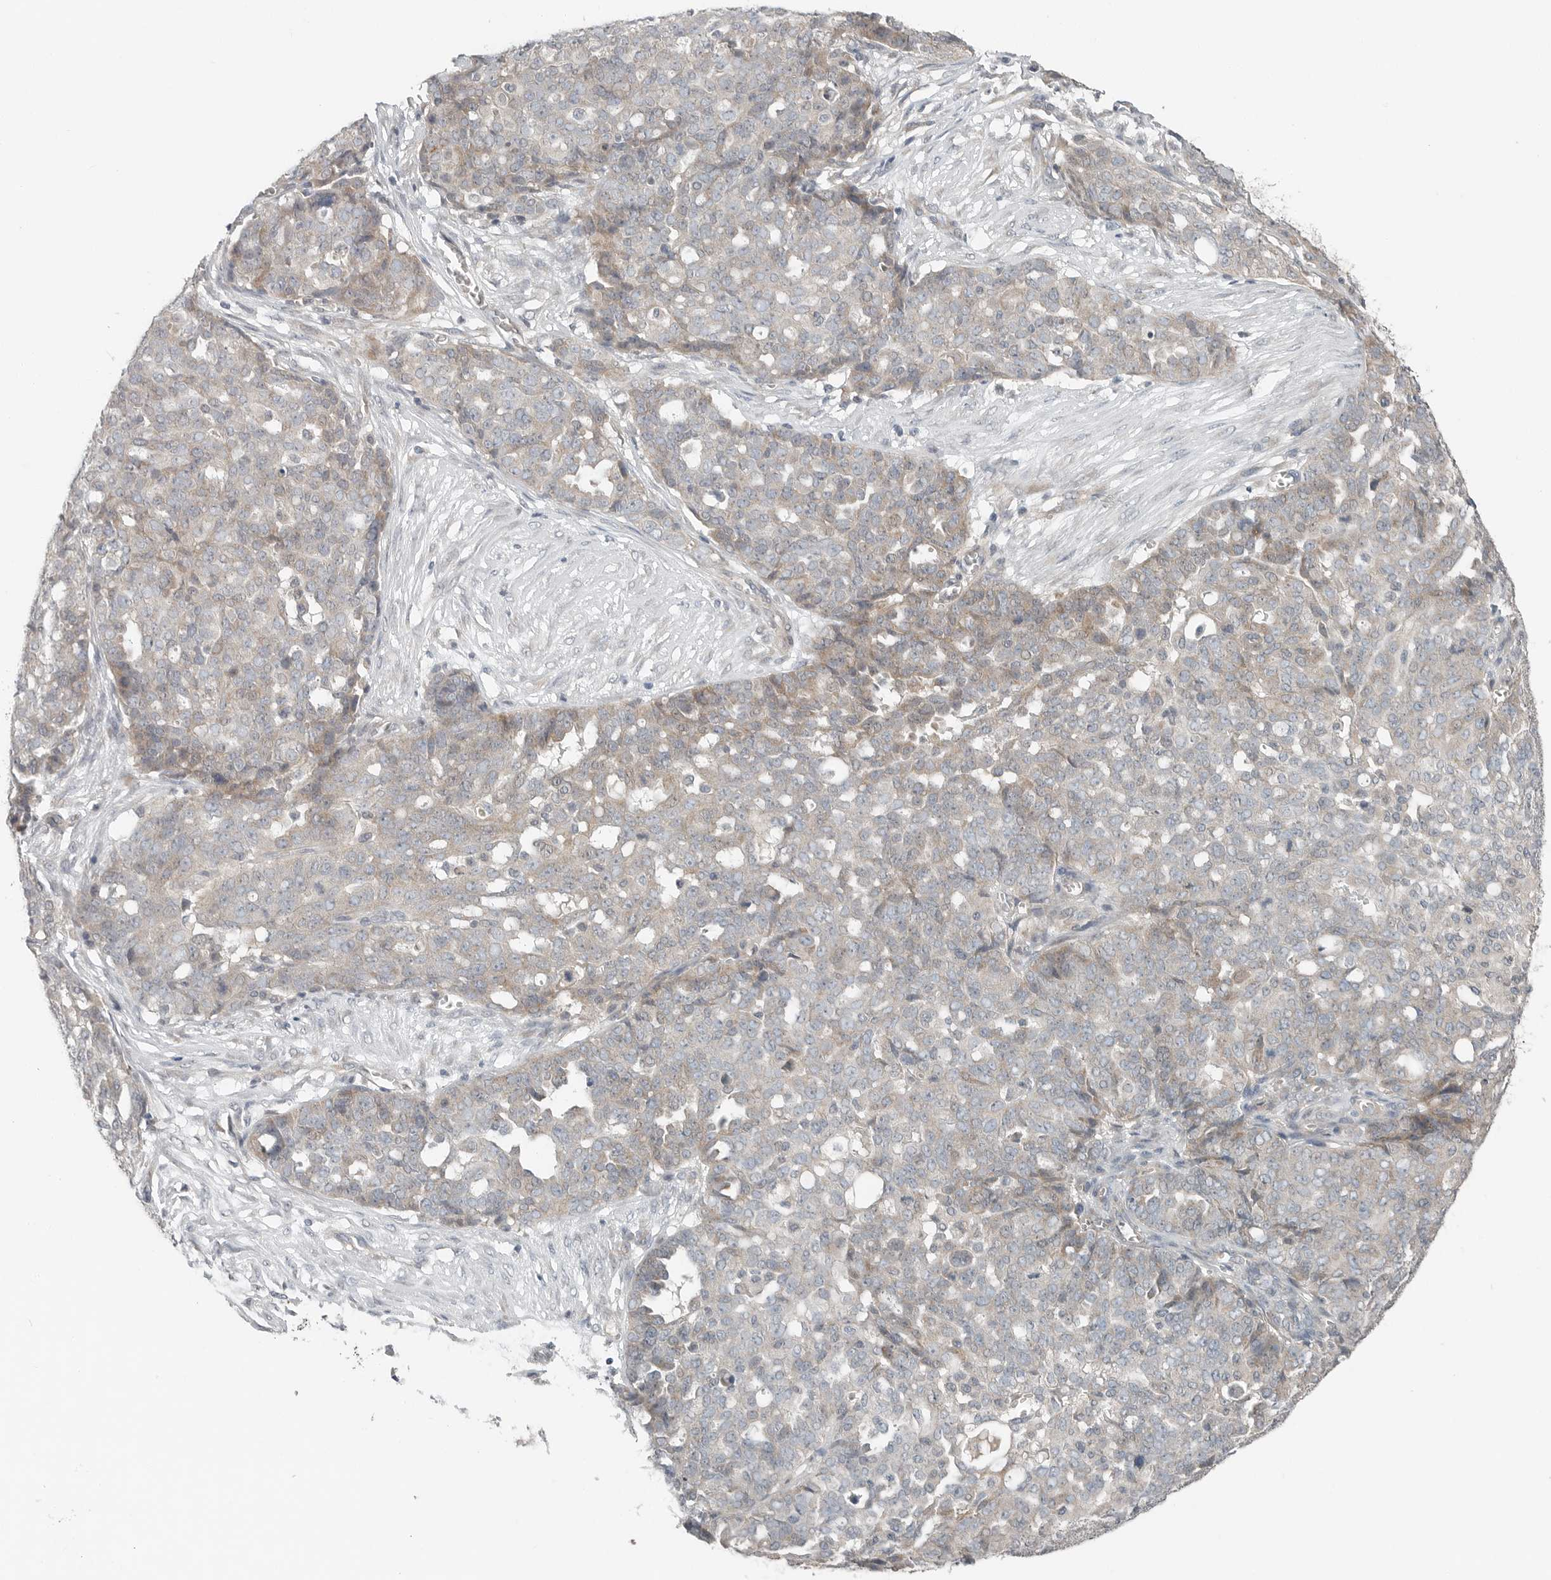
{"staining": {"intensity": "weak", "quantity": "<25%", "location": "cytoplasmic/membranous"}, "tissue": "ovarian cancer", "cell_type": "Tumor cells", "image_type": "cancer", "snomed": [{"axis": "morphology", "description": "Cystadenocarcinoma, serous, NOS"}, {"axis": "topography", "description": "Soft tissue"}, {"axis": "topography", "description": "Ovary"}], "caption": "Tumor cells show no significant protein expression in serous cystadenocarcinoma (ovarian).", "gene": "FCRLB", "patient": {"sex": "female", "age": 57}}